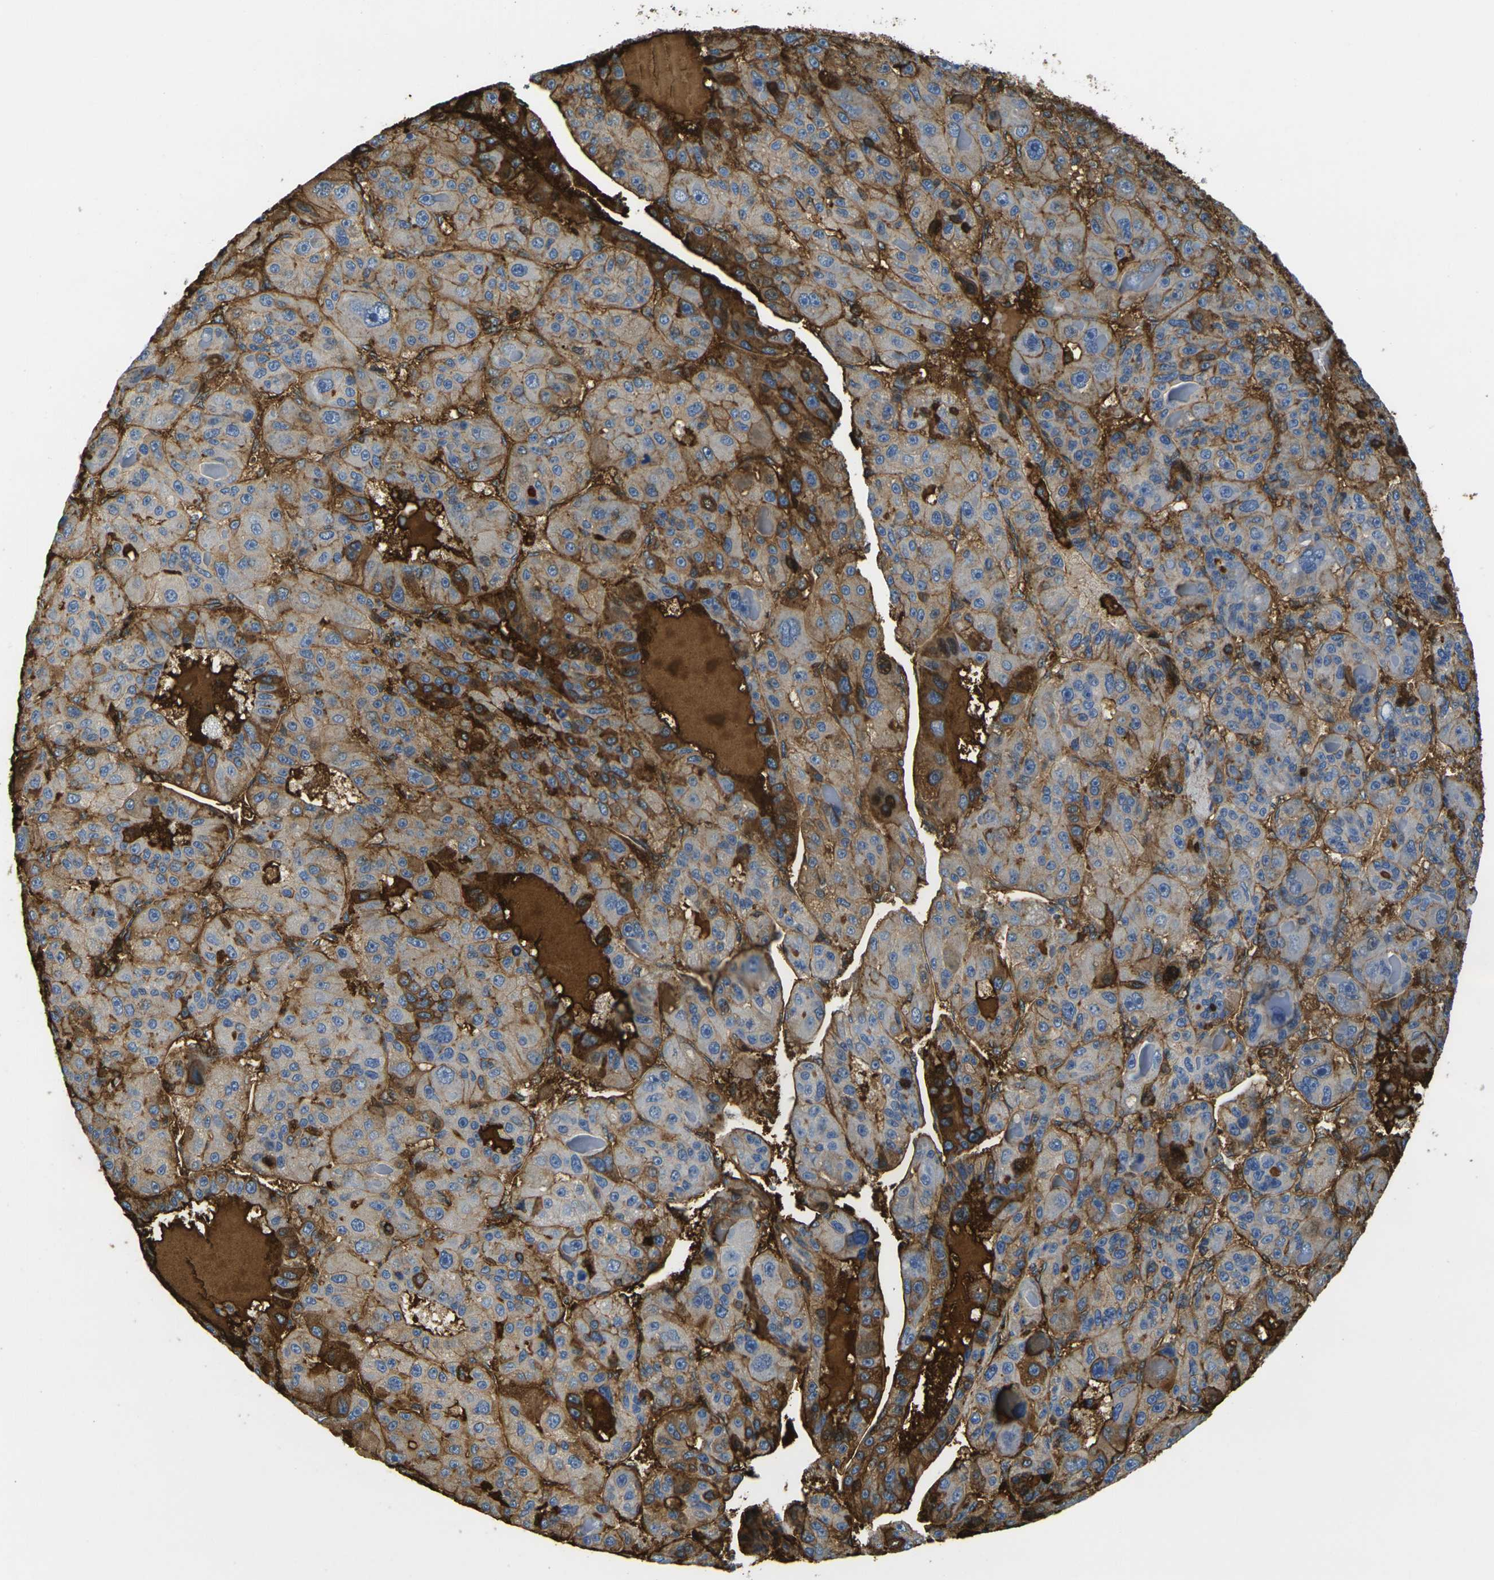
{"staining": {"intensity": "moderate", "quantity": "25%-75%", "location": "cytoplasmic/membranous"}, "tissue": "liver cancer", "cell_type": "Tumor cells", "image_type": "cancer", "snomed": [{"axis": "morphology", "description": "Carcinoma, Hepatocellular, NOS"}, {"axis": "topography", "description": "Liver"}], "caption": "Human liver cancer stained for a protein (brown) demonstrates moderate cytoplasmic/membranous positive expression in about 25%-75% of tumor cells.", "gene": "PLCD1", "patient": {"sex": "male", "age": 76}}